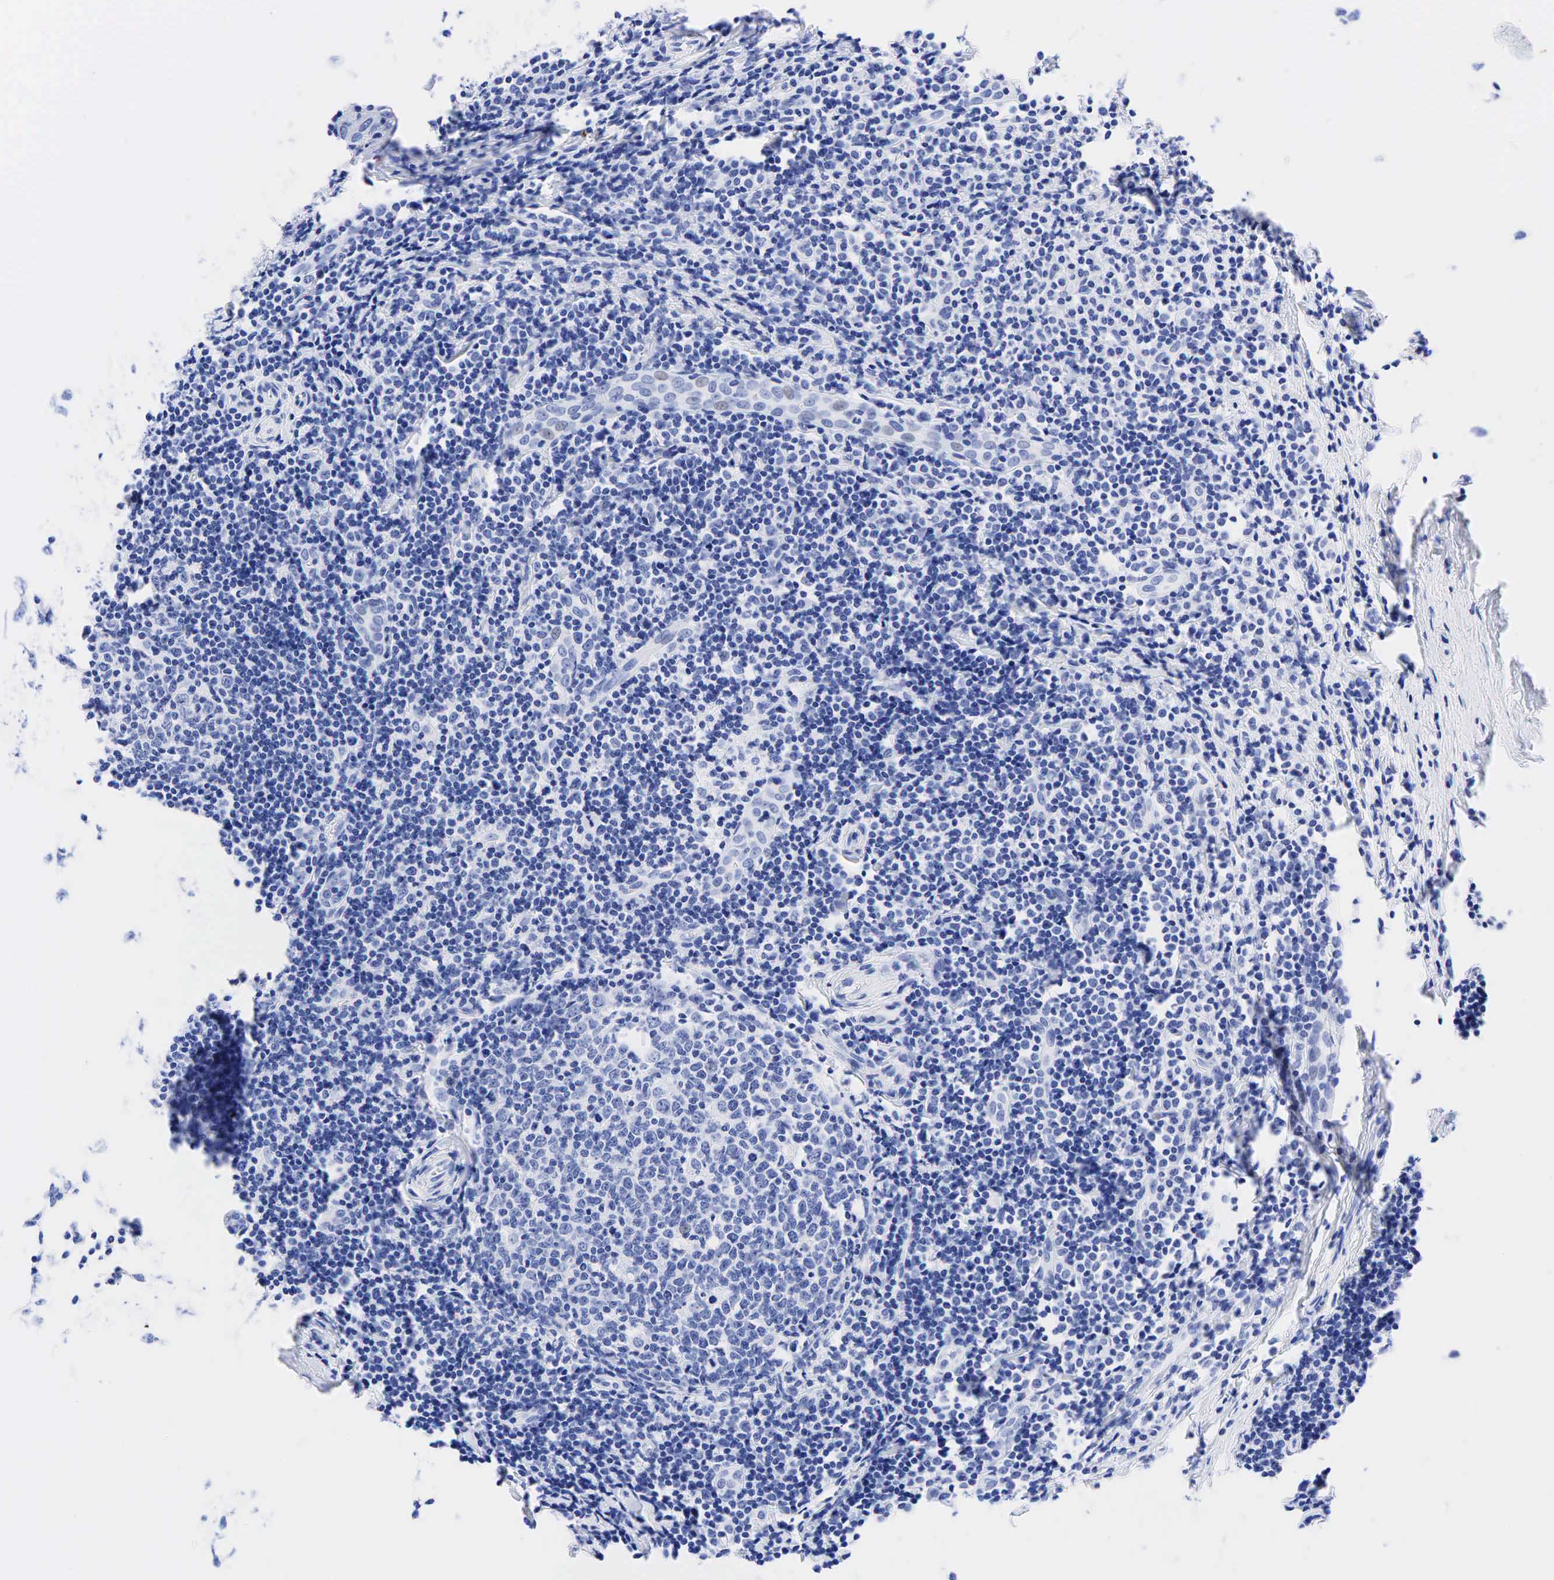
{"staining": {"intensity": "negative", "quantity": "none", "location": "none"}, "tissue": "tonsil", "cell_type": "Germinal center cells", "image_type": "normal", "snomed": [{"axis": "morphology", "description": "Normal tissue, NOS"}, {"axis": "topography", "description": "Tonsil"}], "caption": "Tonsil stained for a protein using immunohistochemistry (IHC) displays no staining germinal center cells.", "gene": "CHGA", "patient": {"sex": "female", "age": 41}}